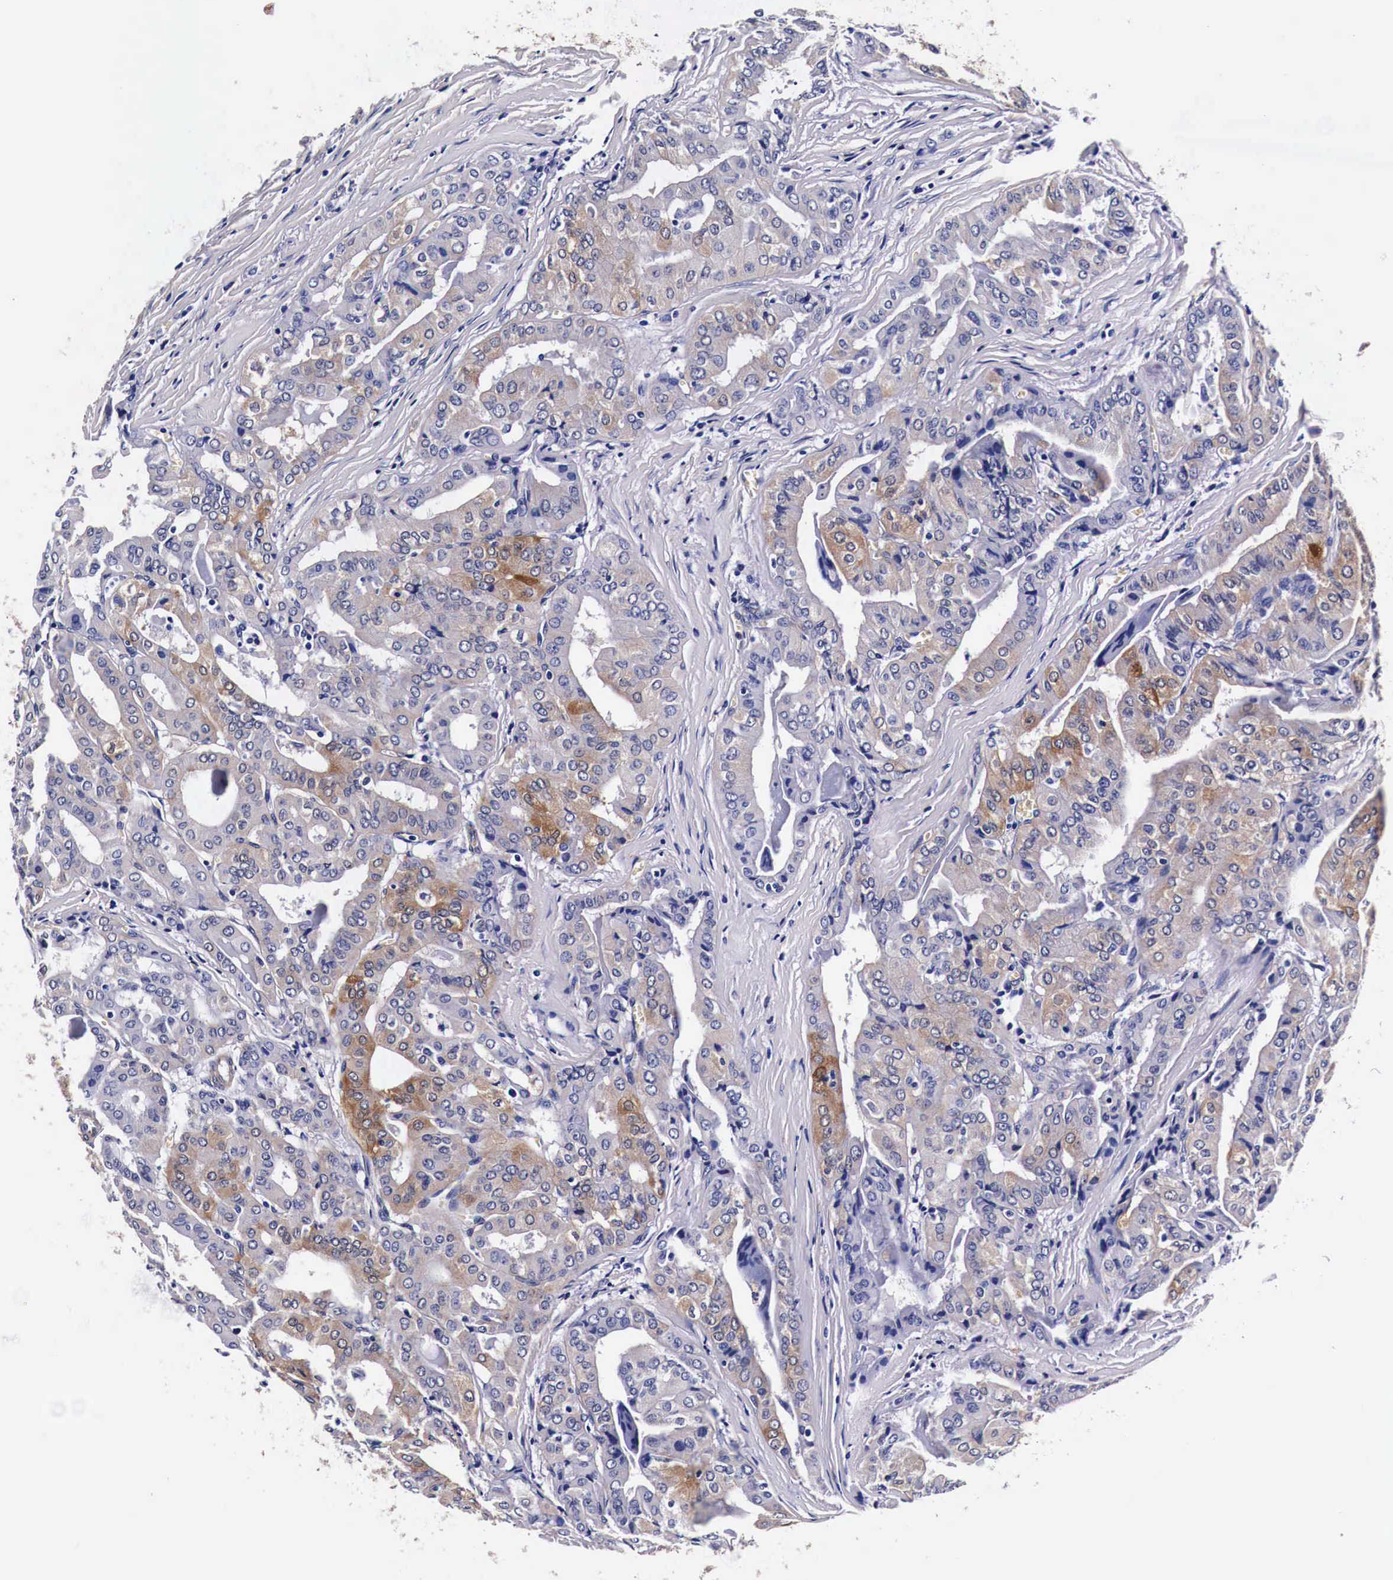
{"staining": {"intensity": "weak", "quantity": "25%-75%", "location": "cytoplasmic/membranous"}, "tissue": "thyroid cancer", "cell_type": "Tumor cells", "image_type": "cancer", "snomed": [{"axis": "morphology", "description": "Papillary adenocarcinoma, NOS"}, {"axis": "topography", "description": "Thyroid gland"}], "caption": "About 25%-75% of tumor cells in thyroid cancer exhibit weak cytoplasmic/membranous protein expression as visualized by brown immunohistochemical staining.", "gene": "HSPB1", "patient": {"sex": "female", "age": 71}}